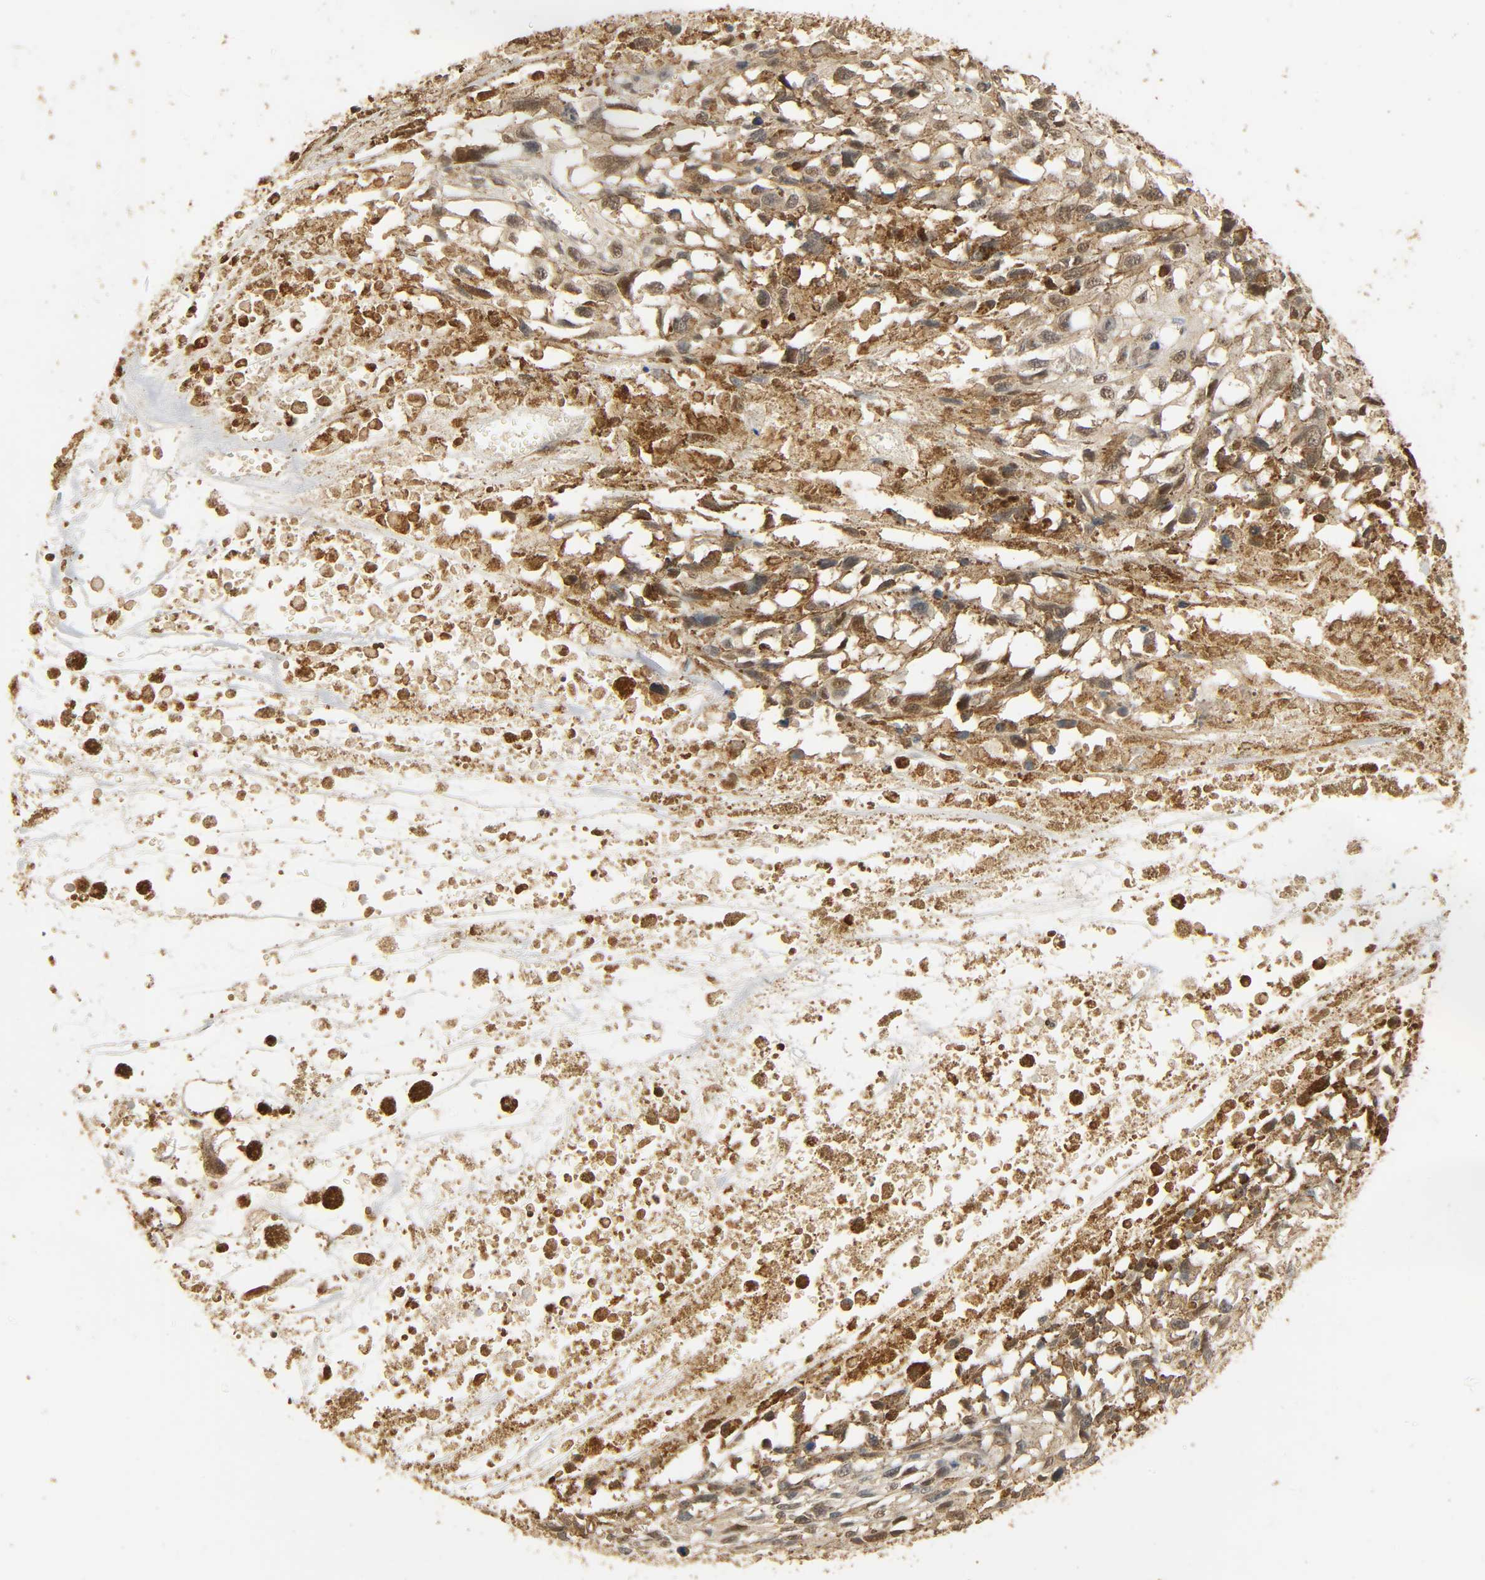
{"staining": {"intensity": "moderate", "quantity": ">75%", "location": "cytoplasmic/membranous,nuclear"}, "tissue": "melanoma", "cell_type": "Tumor cells", "image_type": "cancer", "snomed": [{"axis": "morphology", "description": "Malignant melanoma, Metastatic site"}, {"axis": "topography", "description": "Lymph node"}], "caption": "Immunohistochemical staining of malignant melanoma (metastatic site) exhibits medium levels of moderate cytoplasmic/membranous and nuclear expression in approximately >75% of tumor cells.", "gene": "ZFPM2", "patient": {"sex": "male", "age": 59}}